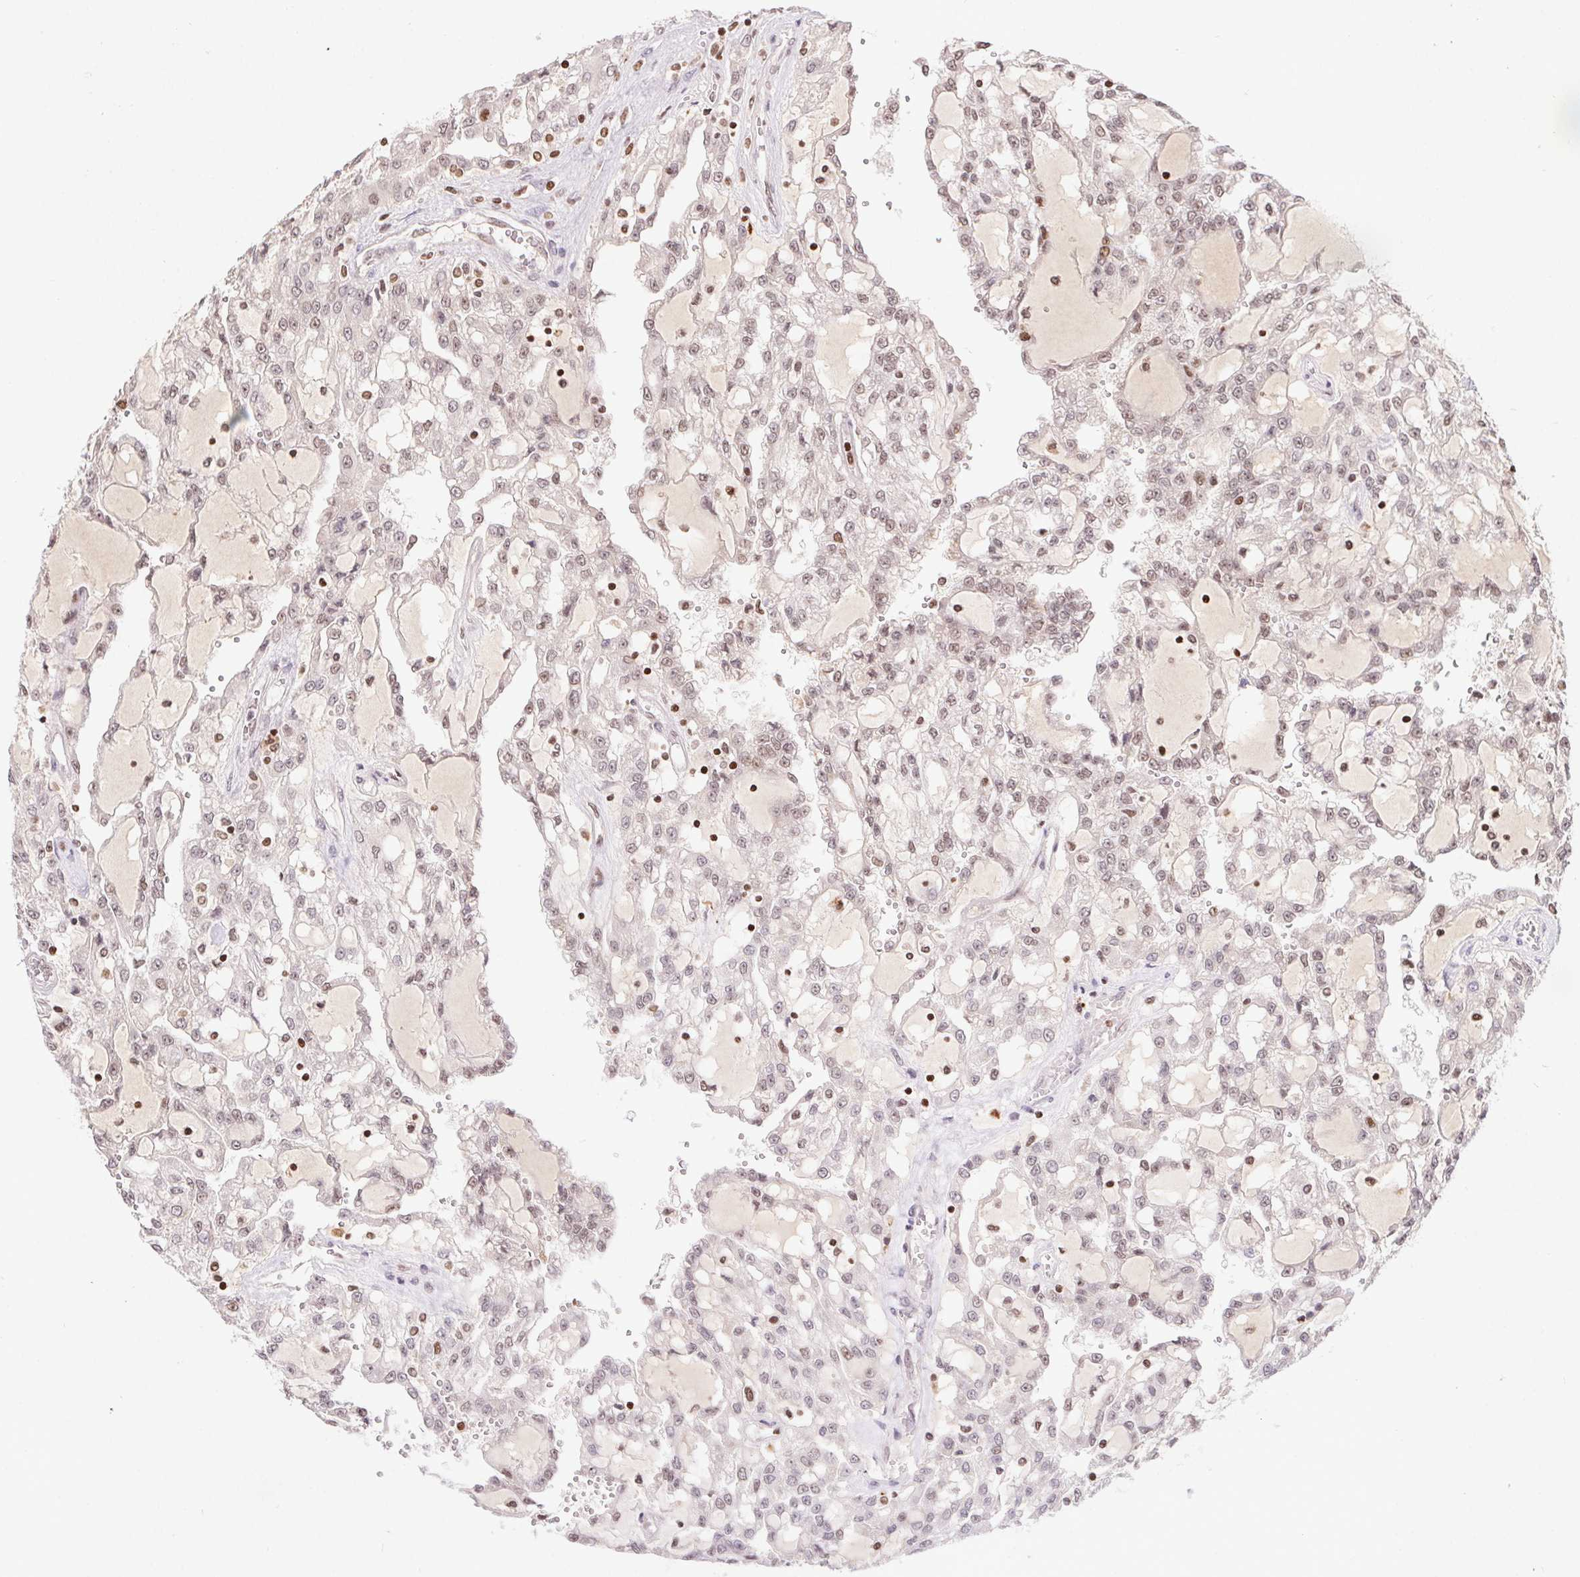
{"staining": {"intensity": "weak", "quantity": "25%-75%", "location": "nuclear"}, "tissue": "renal cancer", "cell_type": "Tumor cells", "image_type": "cancer", "snomed": [{"axis": "morphology", "description": "Adenocarcinoma, NOS"}, {"axis": "topography", "description": "Kidney"}], "caption": "Adenocarcinoma (renal) stained with immunohistochemistry exhibits weak nuclear expression in about 25%-75% of tumor cells.", "gene": "POLD3", "patient": {"sex": "male", "age": 63}}